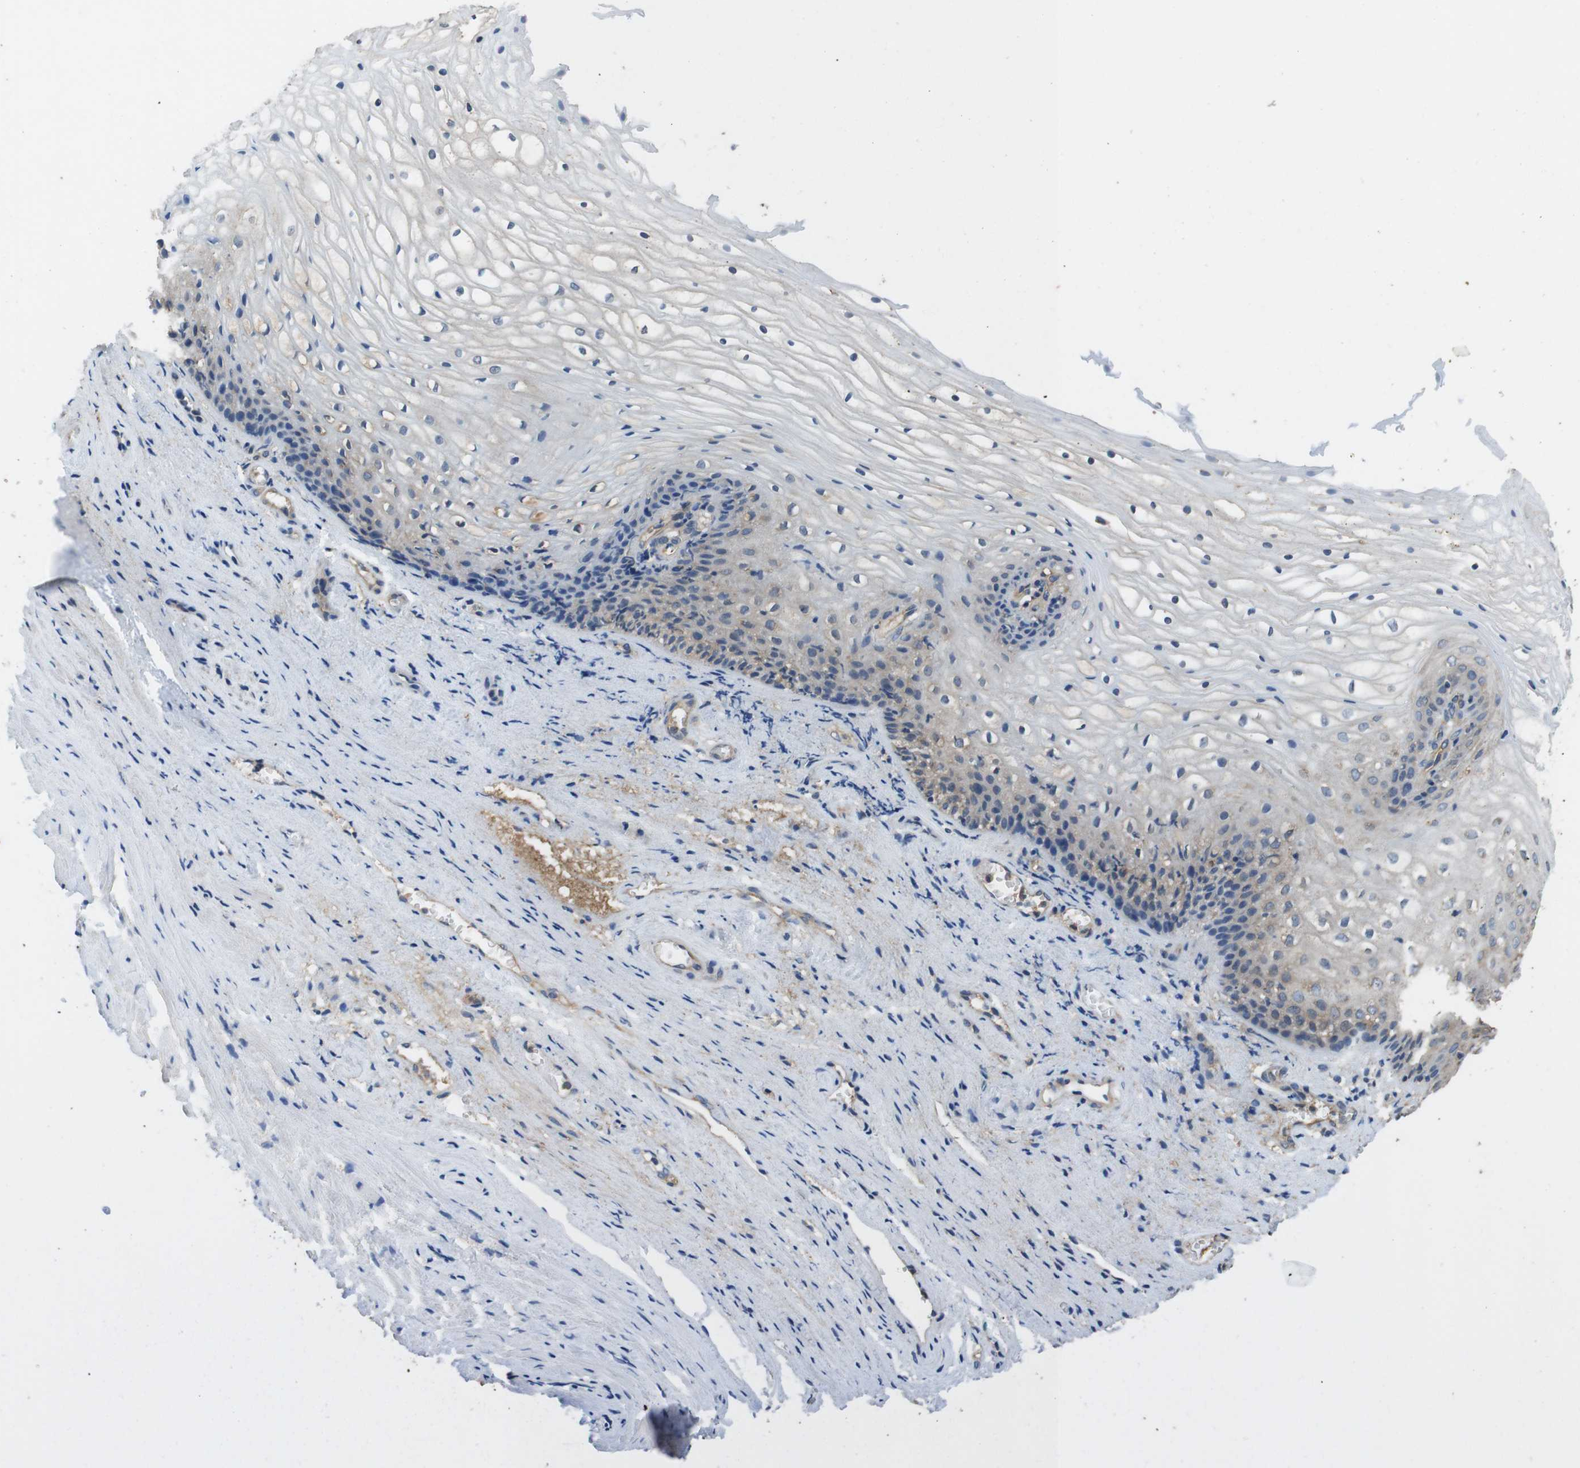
{"staining": {"intensity": "weak", "quantity": "<25%", "location": "cytoplasmic/membranous"}, "tissue": "vagina", "cell_type": "Squamous epithelial cells", "image_type": "normal", "snomed": [{"axis": "morphology", "description": "Normal tissue, NOS"}, {"axis": "topography", "description": "Vagina"}], "caption": "Immunohistochemistry (IHC) image of benign vagina stained for a protein (brown), which exhibits no expression in squamous epithelial cells.", "gene": "DCTN1", "patient": {"sex": "female", "age": 34}}